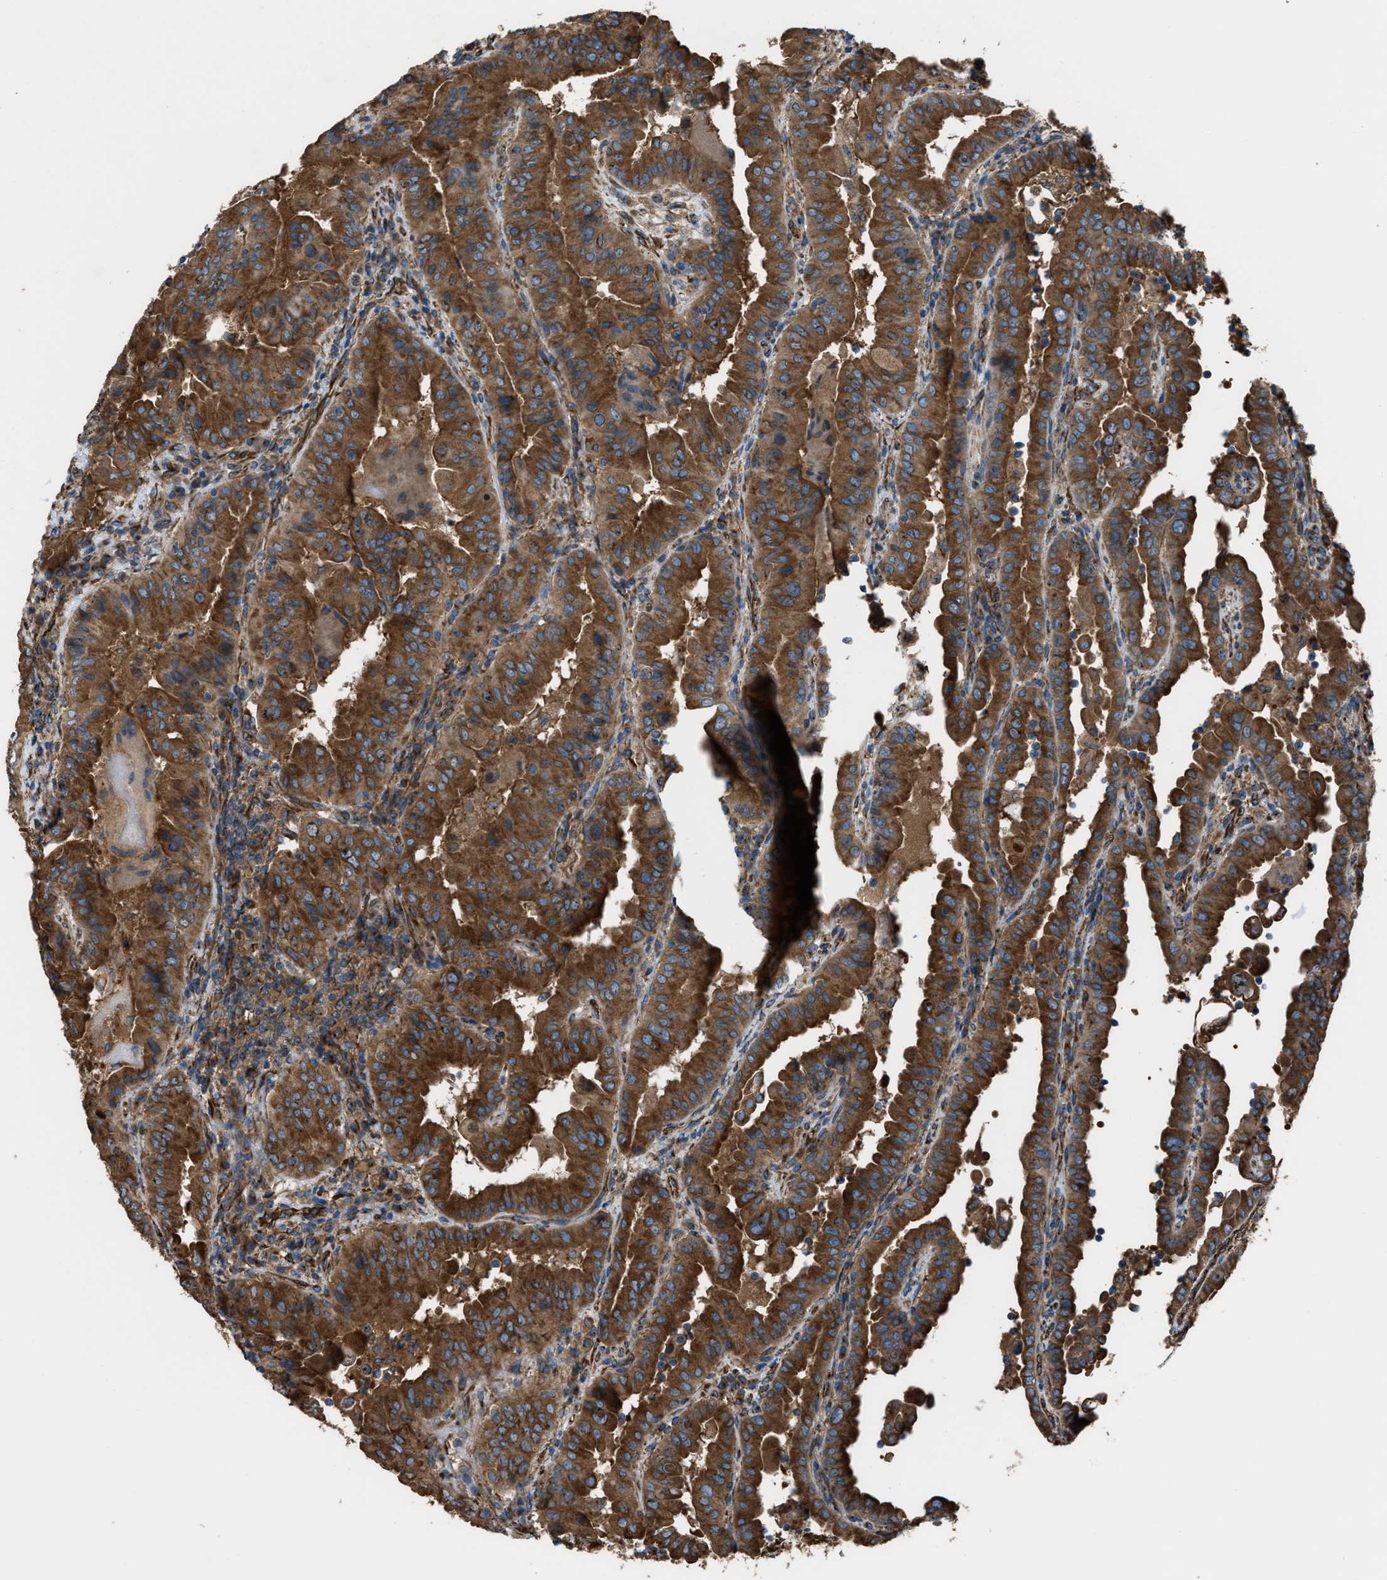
{"staining": {"intensity": "strong", "quantity": ">75%", "location": "cytoplasmic/membranous"}, "tissue": "thyroid cancer", "cell_type": "Tumor cells", "image_type": "cancer", "snomed": [{"axis": "morphology", "description": "Papillary adenocarcinoma, NOS"}, {"axis": "topography", "description": "Thyroid gland"}], "caption": "Tumor cells reveal high levels of strong cytoplasmic/membranous staining in approximately >75% of cells in thyroid cancer (papillary adenocarcinoma). The protein of interest is stained brown, and the nuclei are stained in blue (DAB IHC with brightfield microscopy, high magnification).", "gene": "TRPC1", "patient": {"sex": "male", "age": 33}}